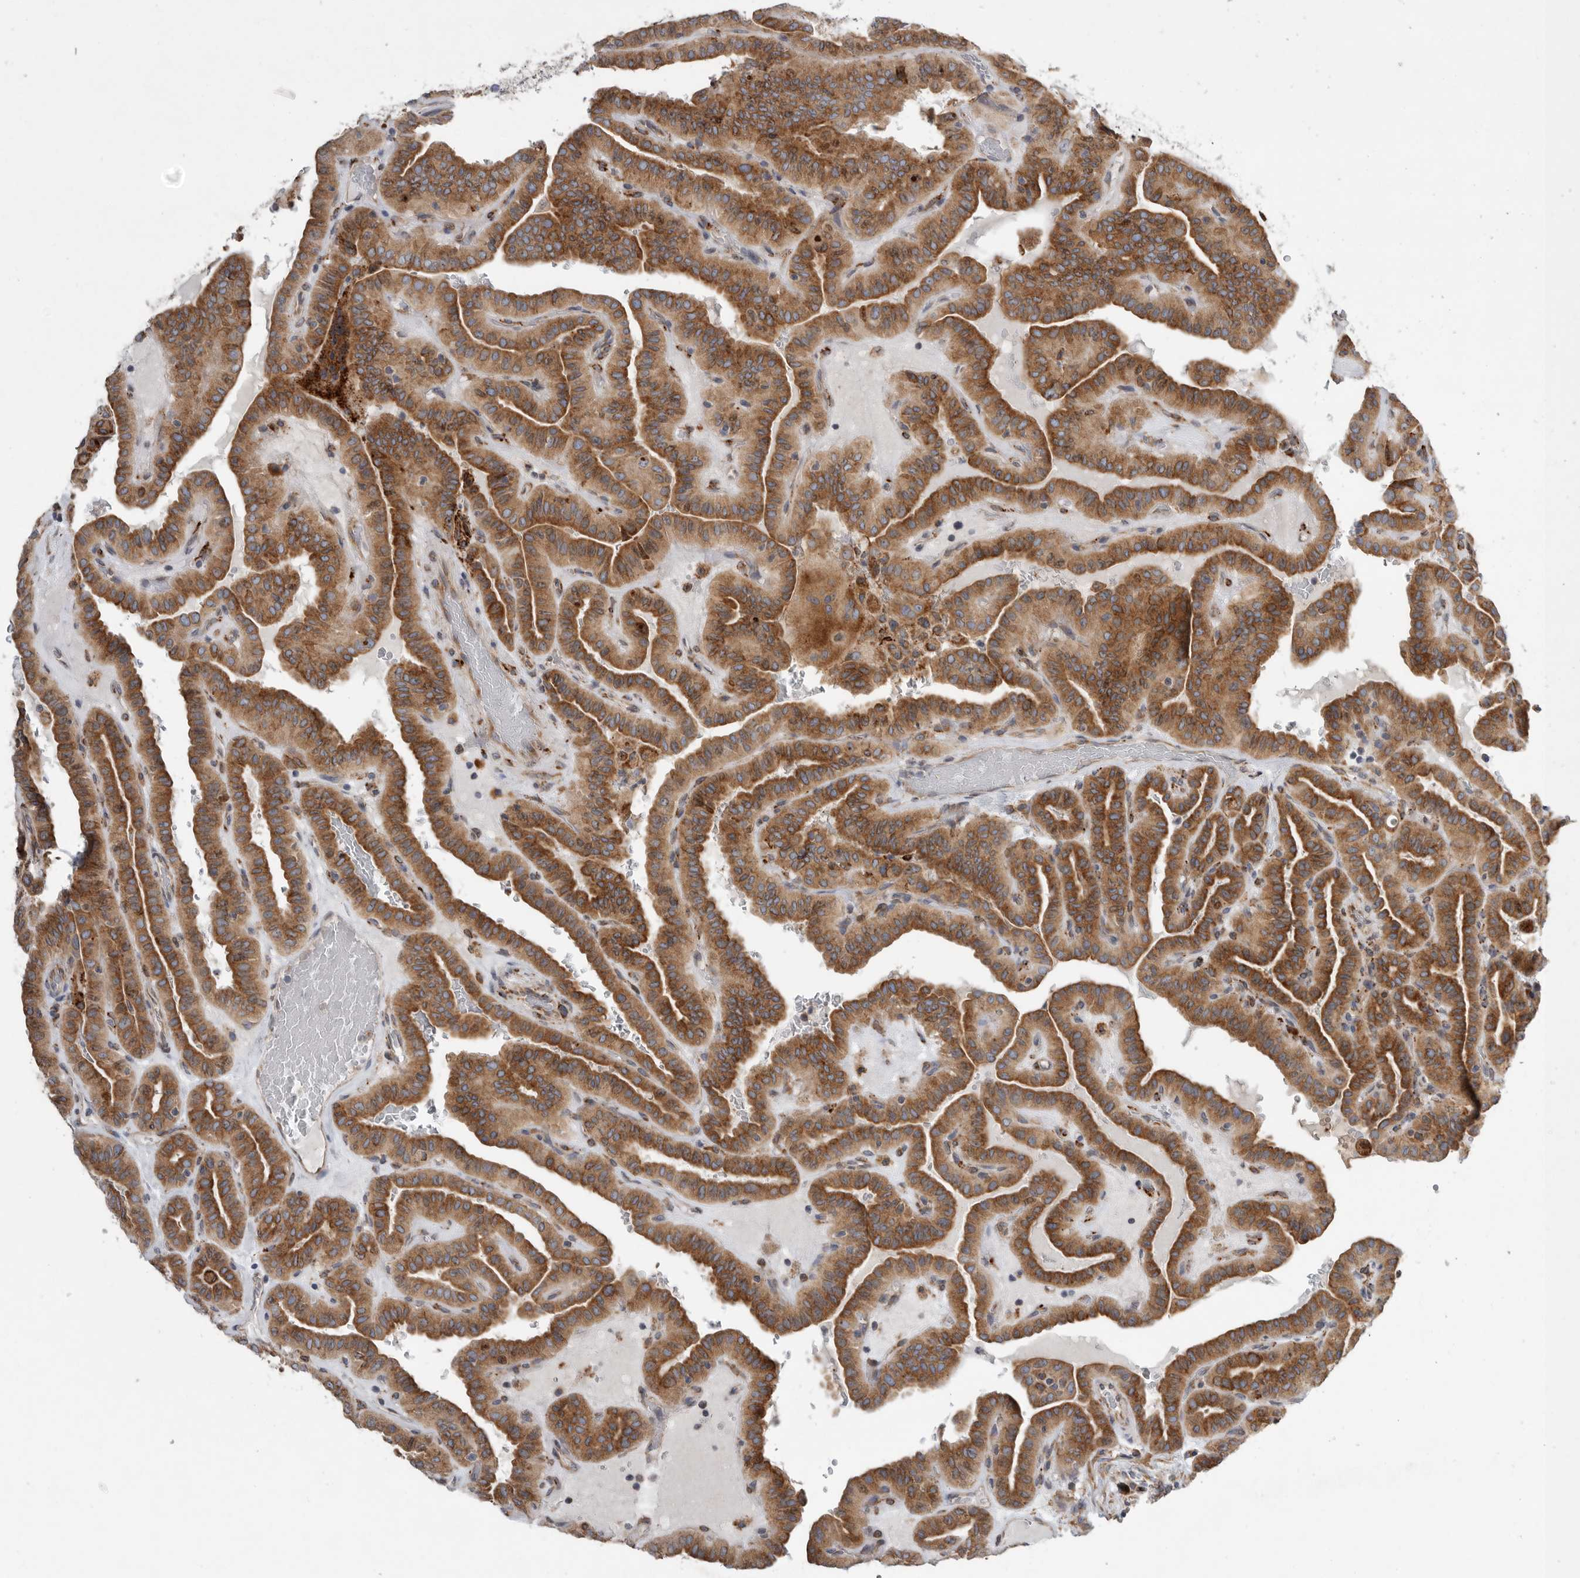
{"staining": {"intensity": "moderate", "quantity": ">75%", "location": "cytoplasmic/membranous"}, "tissue": "thyroid cancer", "cell_type": "Tumor cells", "image_type": "cancer", "snomed": [{"axis": "morphology", "description": "Papillary adenocarcinoma, NOS"}, {"axis": "topography", "description": "Thyroid gland"}], "caption": "Immunohistochemical staining of human papillary adenocarcinoma (thyroid) reveals medium levels of moderate cytoplasmic/membranous protein positivity in approximately >75% of tumor cells. (DAB = brown stain, brightfield microscopy at high magnification).", "gene": "GANAB", "patient": {"sex": "male", "age": 77}}